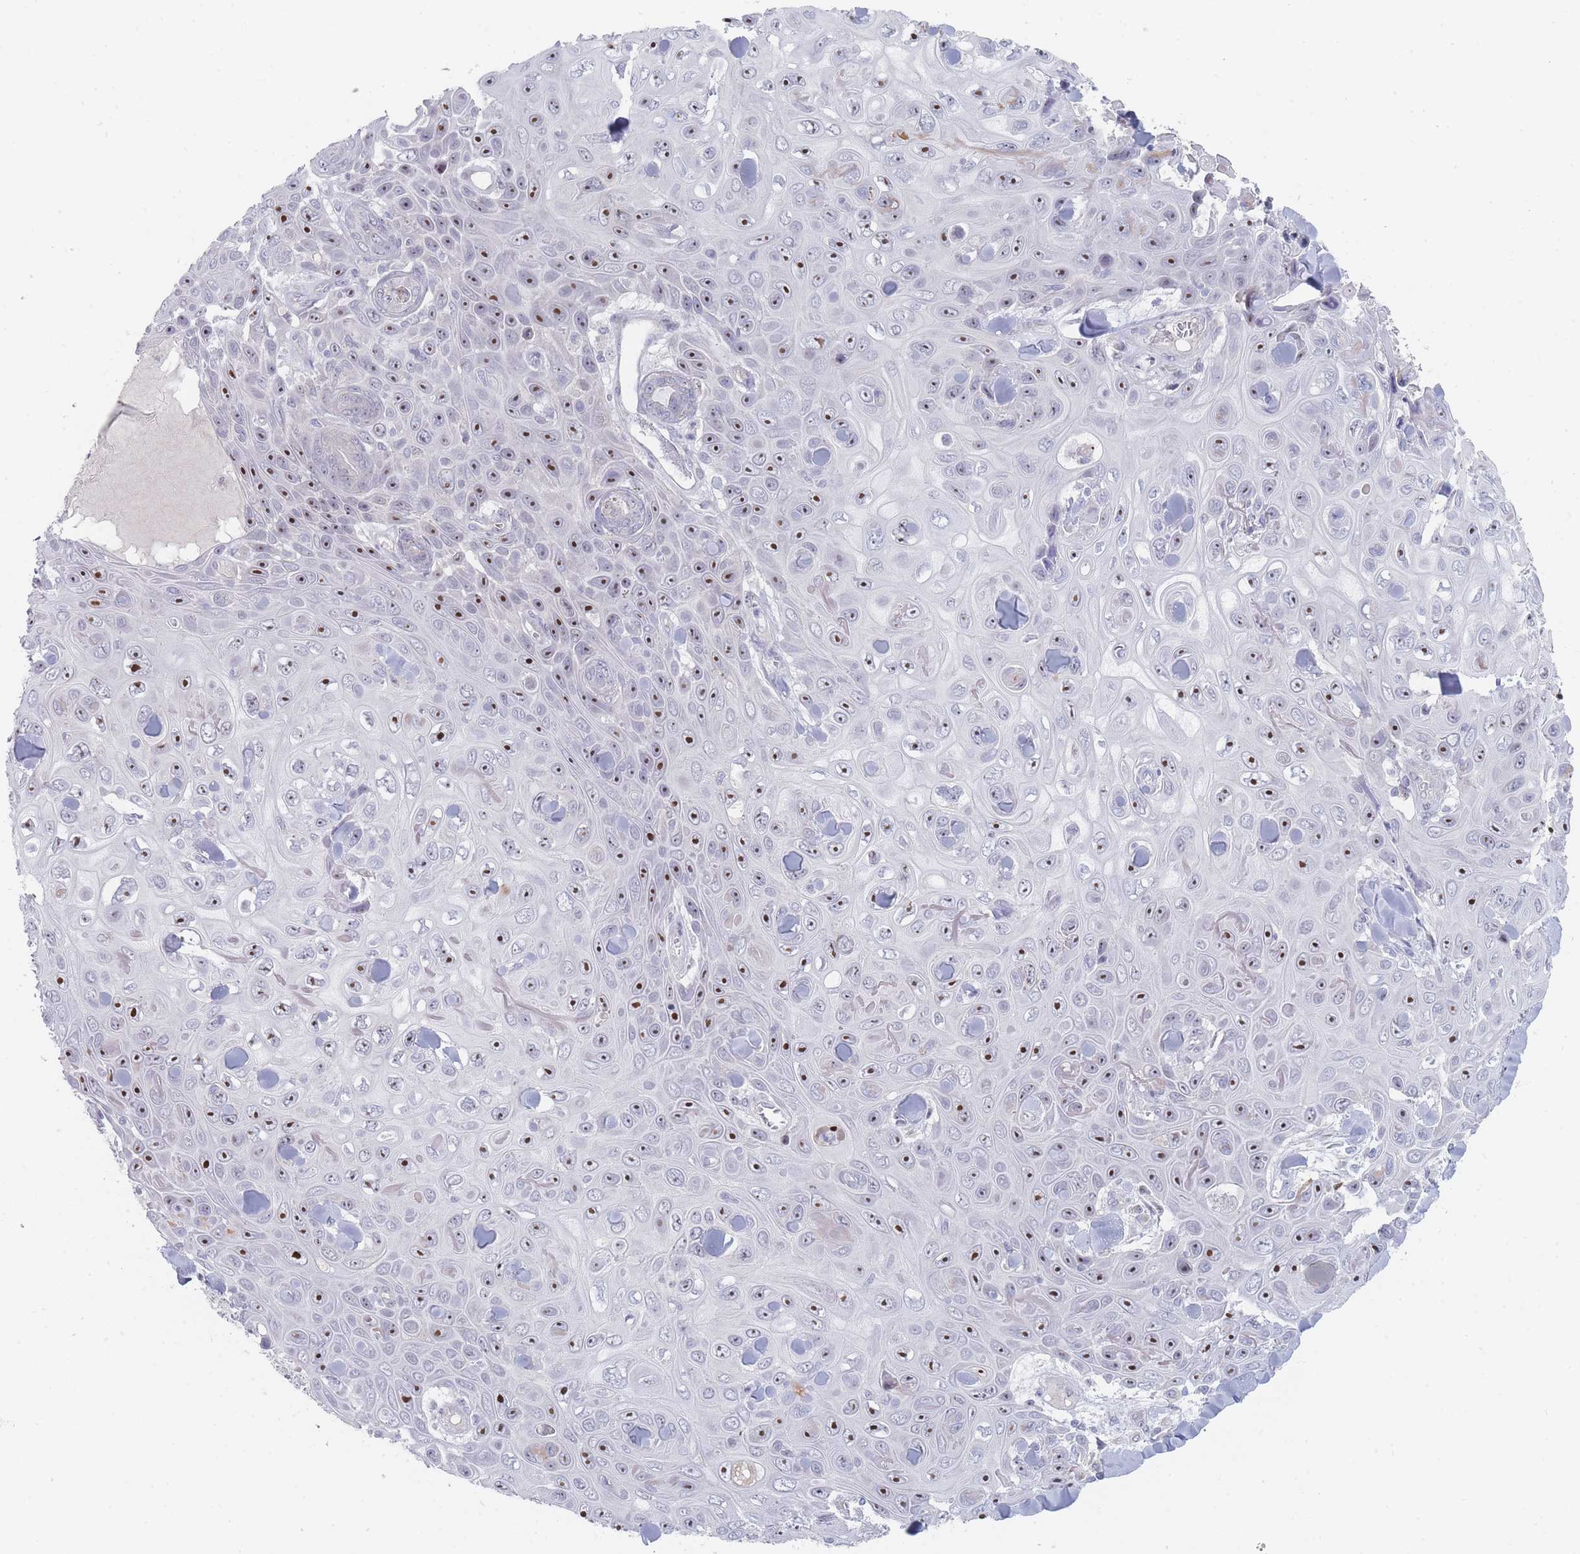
{"staining": {"intensity": "strong", "quantity": "25%-75%", "location": "nuclear"}, "tissue": "skin cancer", "cell_type": "Tumor cells", "image_type": "cancer", "snomed": [{"axis": "morphology", "description": "Squamous cell carcinoma, NOS"}, {"axis": "topography", "description": "Skin"}], "caption": "Skin cancer stained for a protein (brown) displays strong nuclear positive expression in about 25%-75% of tumor cells.", "gene": "RNF8", "patient": {"sex": "male", "age": 82}}